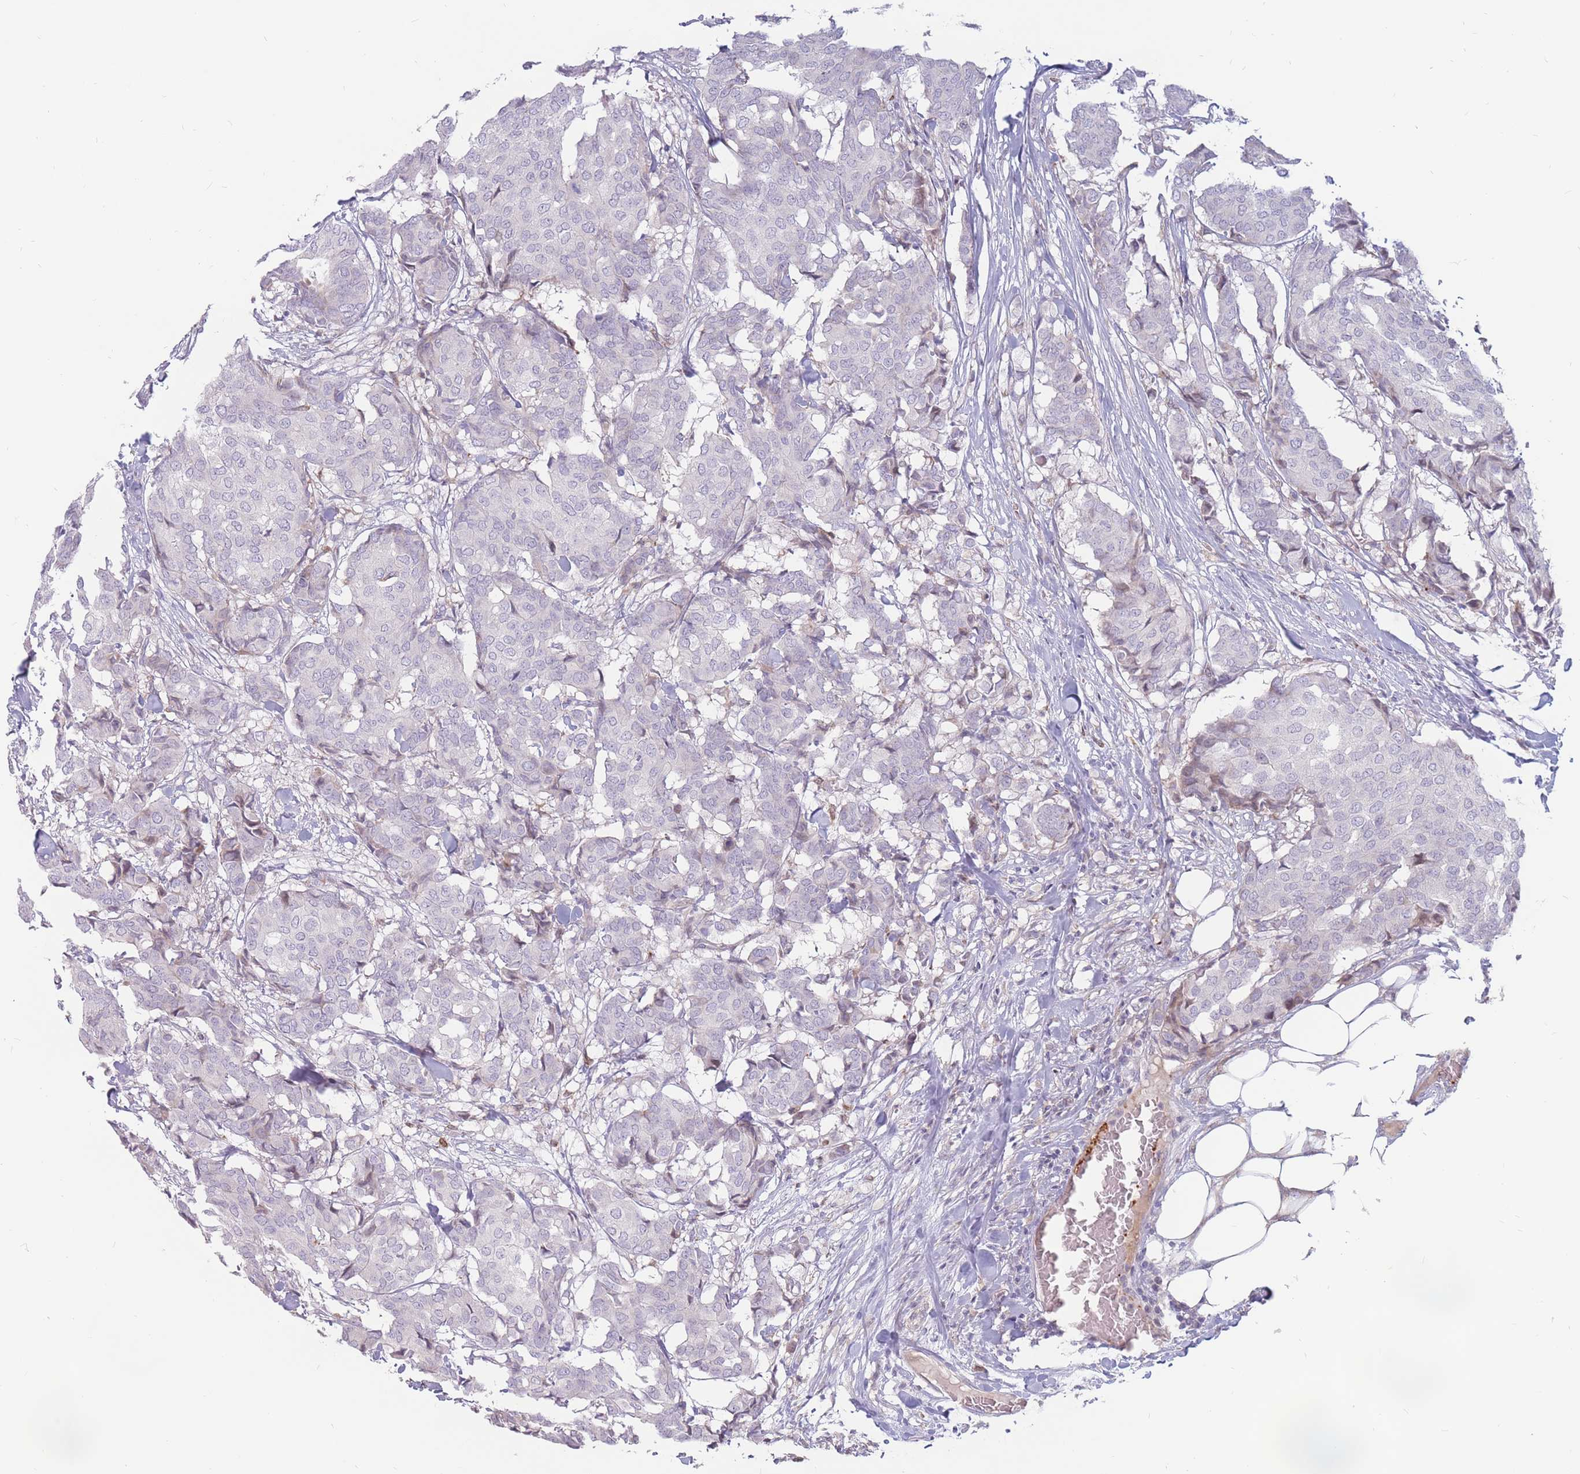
{"staining": {"intensity": "negative", "quantity": "none", "location": "none"}, "tissue": "breast cancer", "cell_type": "Tumor cells", "image_type": "cancer", "snomed": [{"axis": "morphology", "description": "Duct carcinoma"}, {"axis": "topography", "description": "Breast"}], "caption": "The immunohistochemistry (IHC) histopathology image has no significant positivity in tumor cells of breast cancer tissue.", "gene": "PTGDR", "patient": {"sex": "female", "age": 75}}